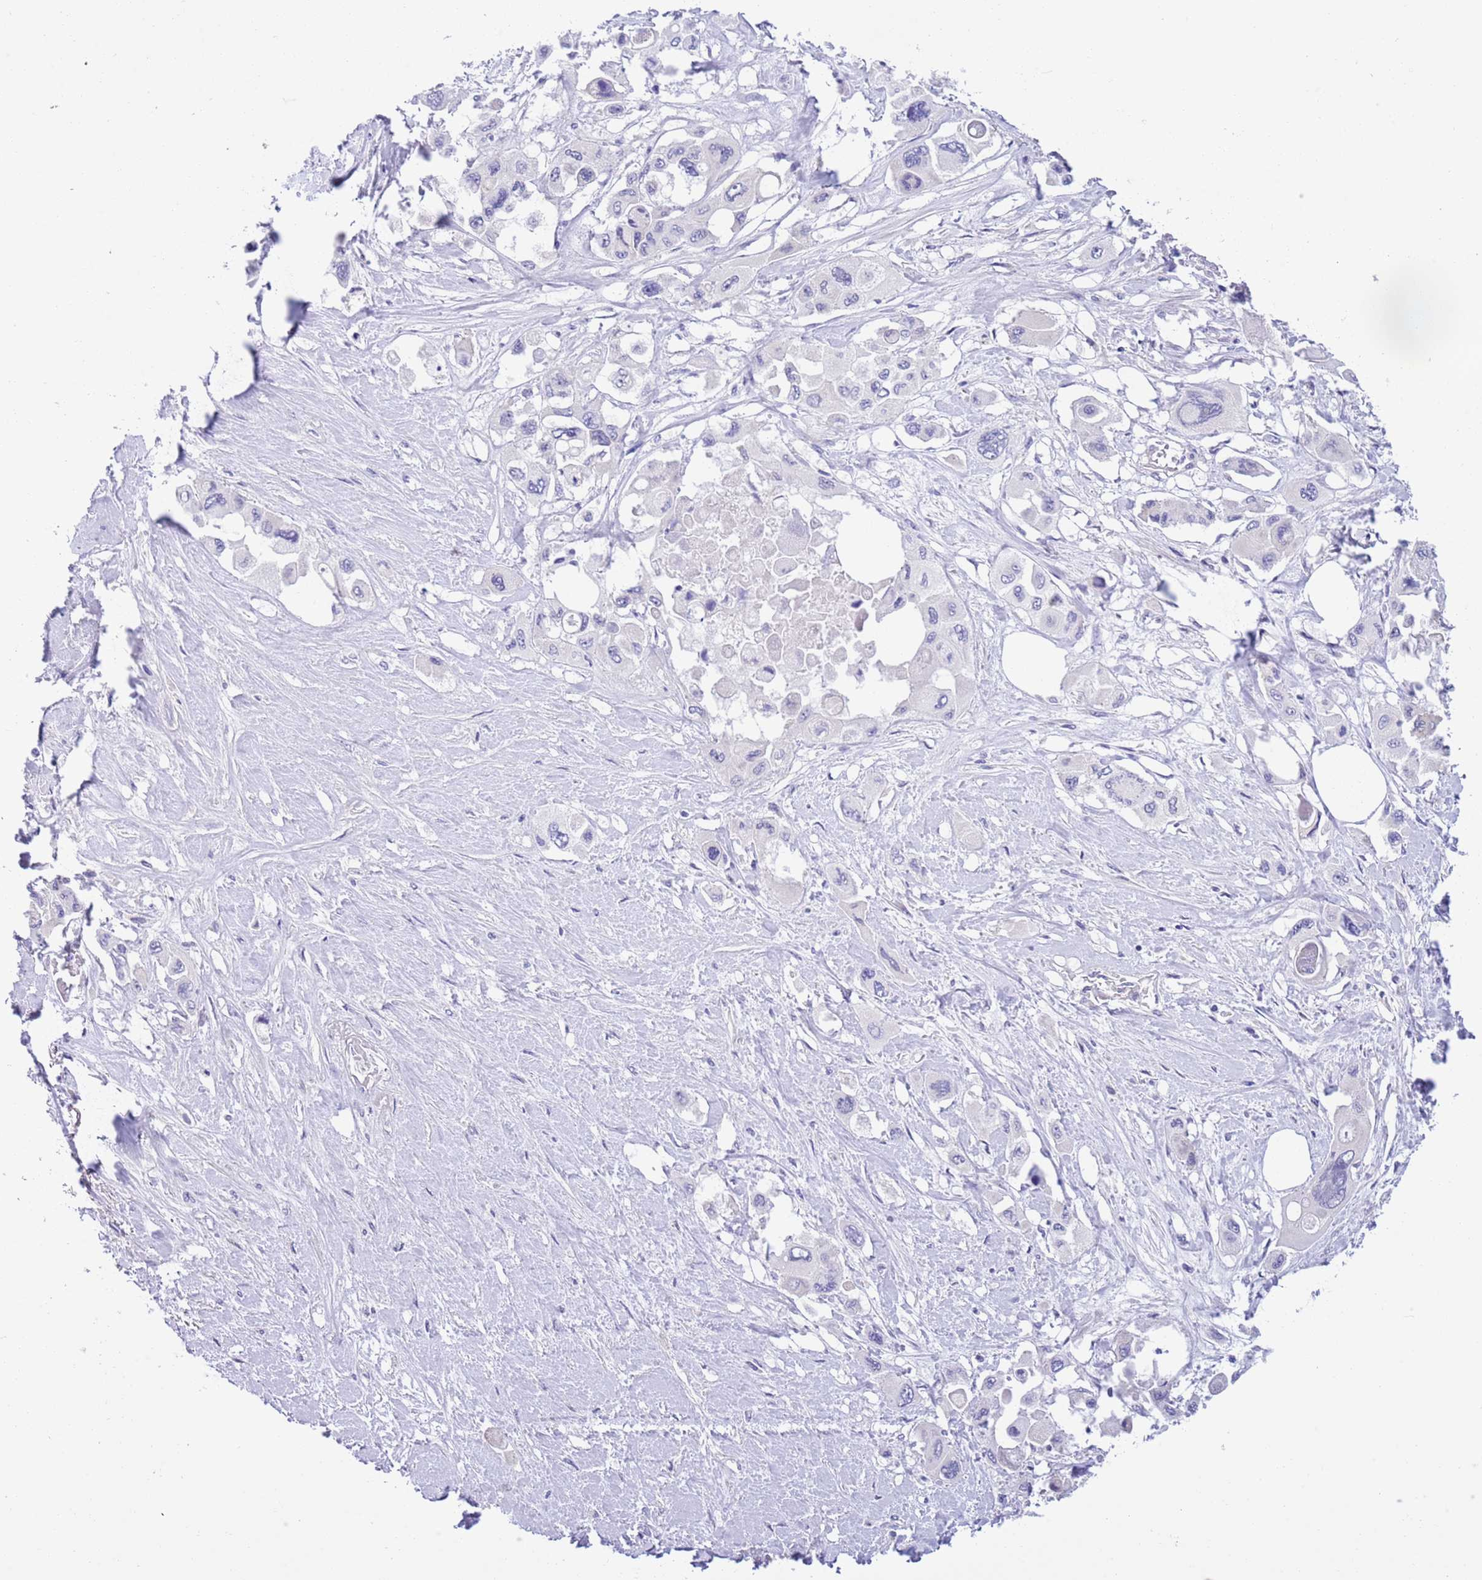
{"staining": {"intensity": "negative", "quantity": "none", "location": "none"}, "tissue": "pancreatic cancer", "cell_type": "Tumor cells", "image_type": "cancer", "snomed": [{"axis": "morphology", "description": "Adenocarcinoma, NOS"}, {"axis": "topography", "description": "Pancreas"}], "caption": "An immunohistochemistry photomicrograph of pancreatic cancer is shown. There is no staining in tumor cells of pancreatic cancer. (Stains: DAB (3,3'-diaminobenzidine) IHC with hematoxylin counter stain, Microscopy: brightfield microscopy at high magnification).", "gene": "NET1", "patient": {"sex": "male", "age": 92}}